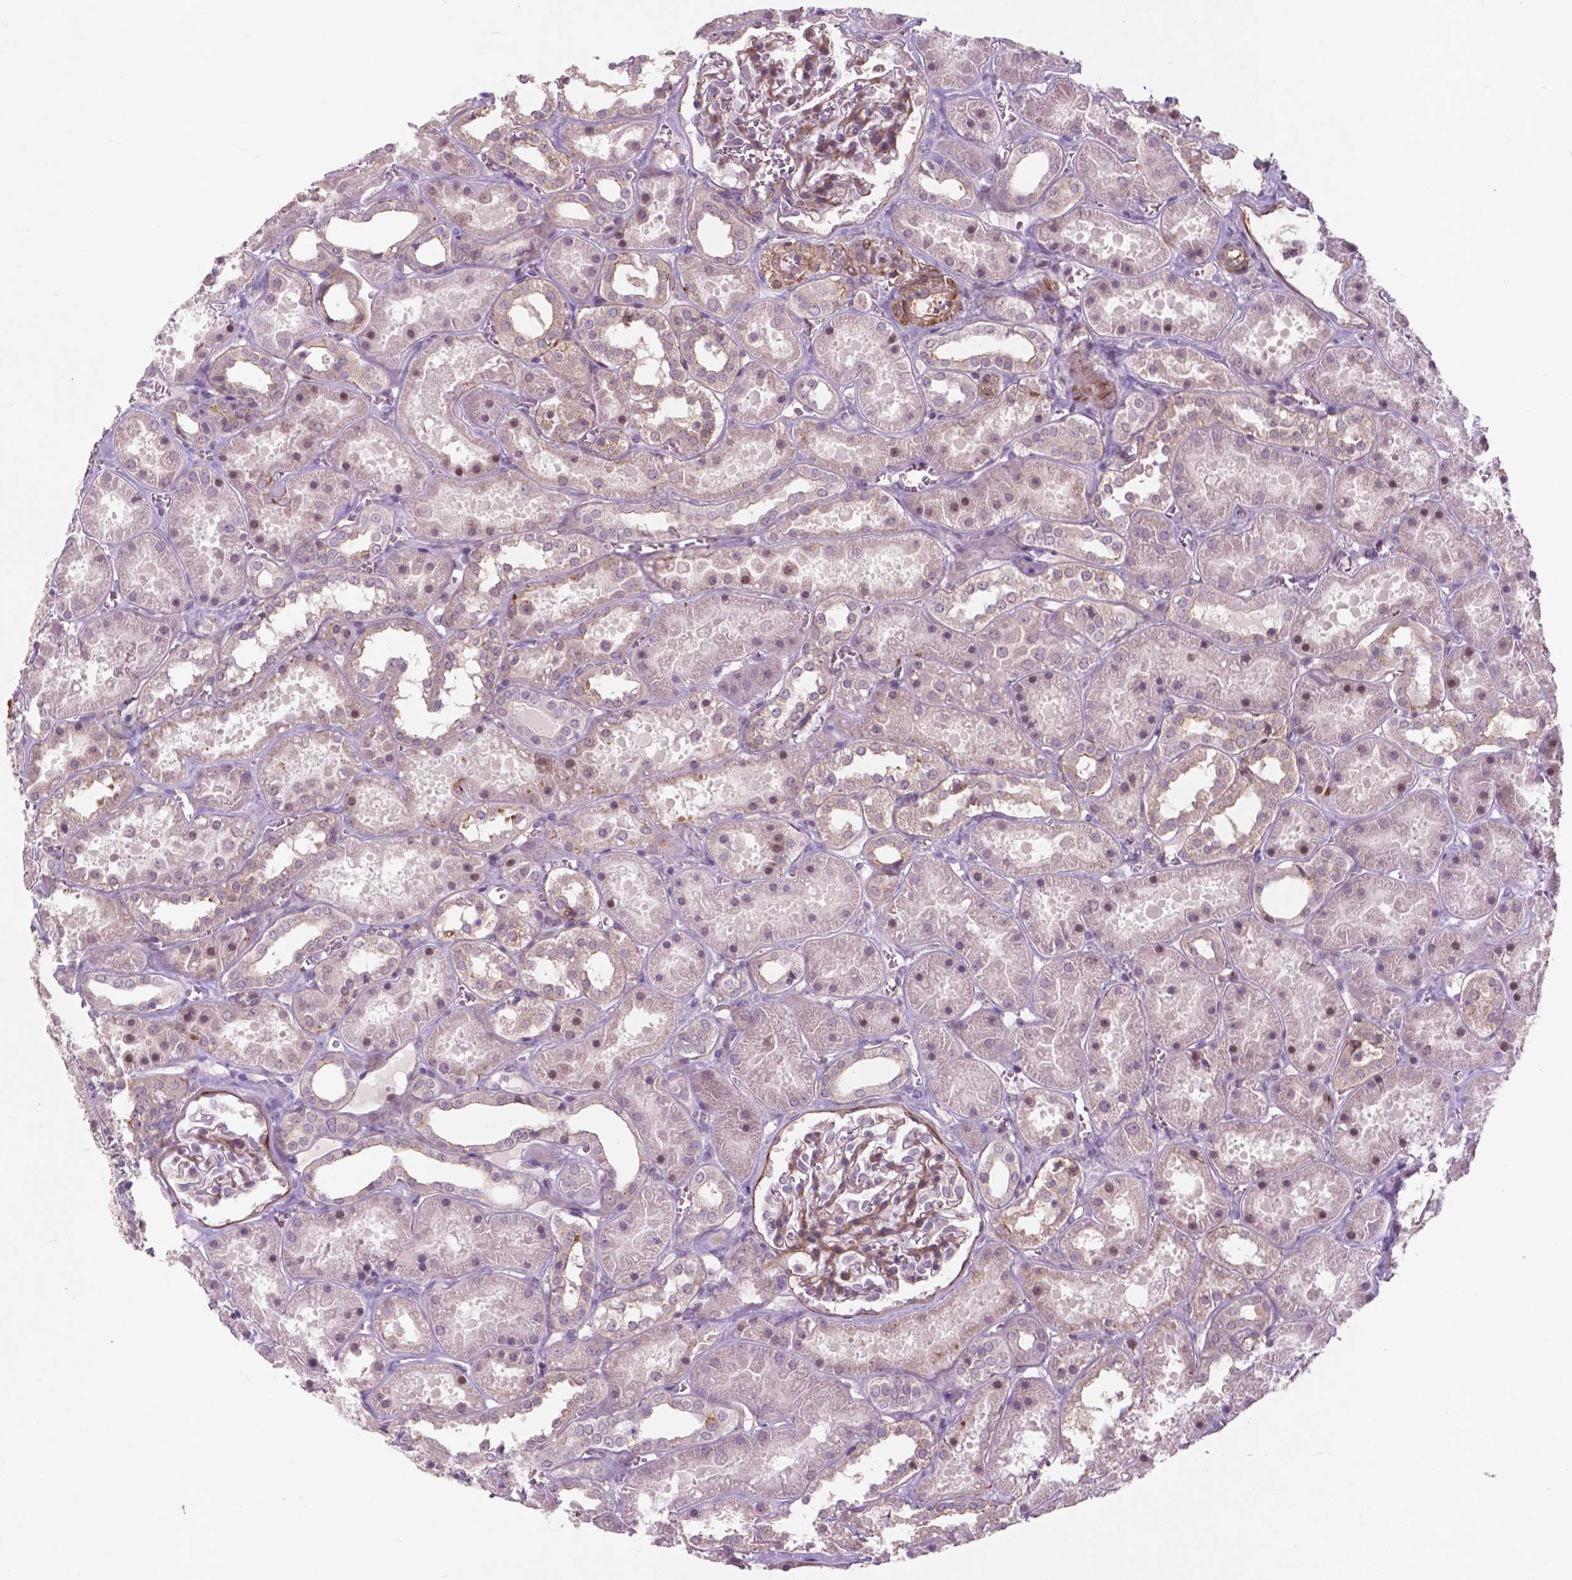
{"staining": {"intensity": "weak", "quantity": "25%-75%", "location": "cytoplasmic/membranous"}, "tissue": "kidney", "cell_type": "Cells in glomeruli", "image_type": "normal", "snomed": [{"axis": "morphology", "description": "Normal tissue, NOS"}, {"axis": "topography", "description": "Kidney"}], "caption": "Weak cytoplasmic/membranous protein staining is appreciated in approximately 25%-75% of cells in glomeruli in kidney.", "gene": "RFPL4B", "patient": {"sex": "female", "age": 41}}